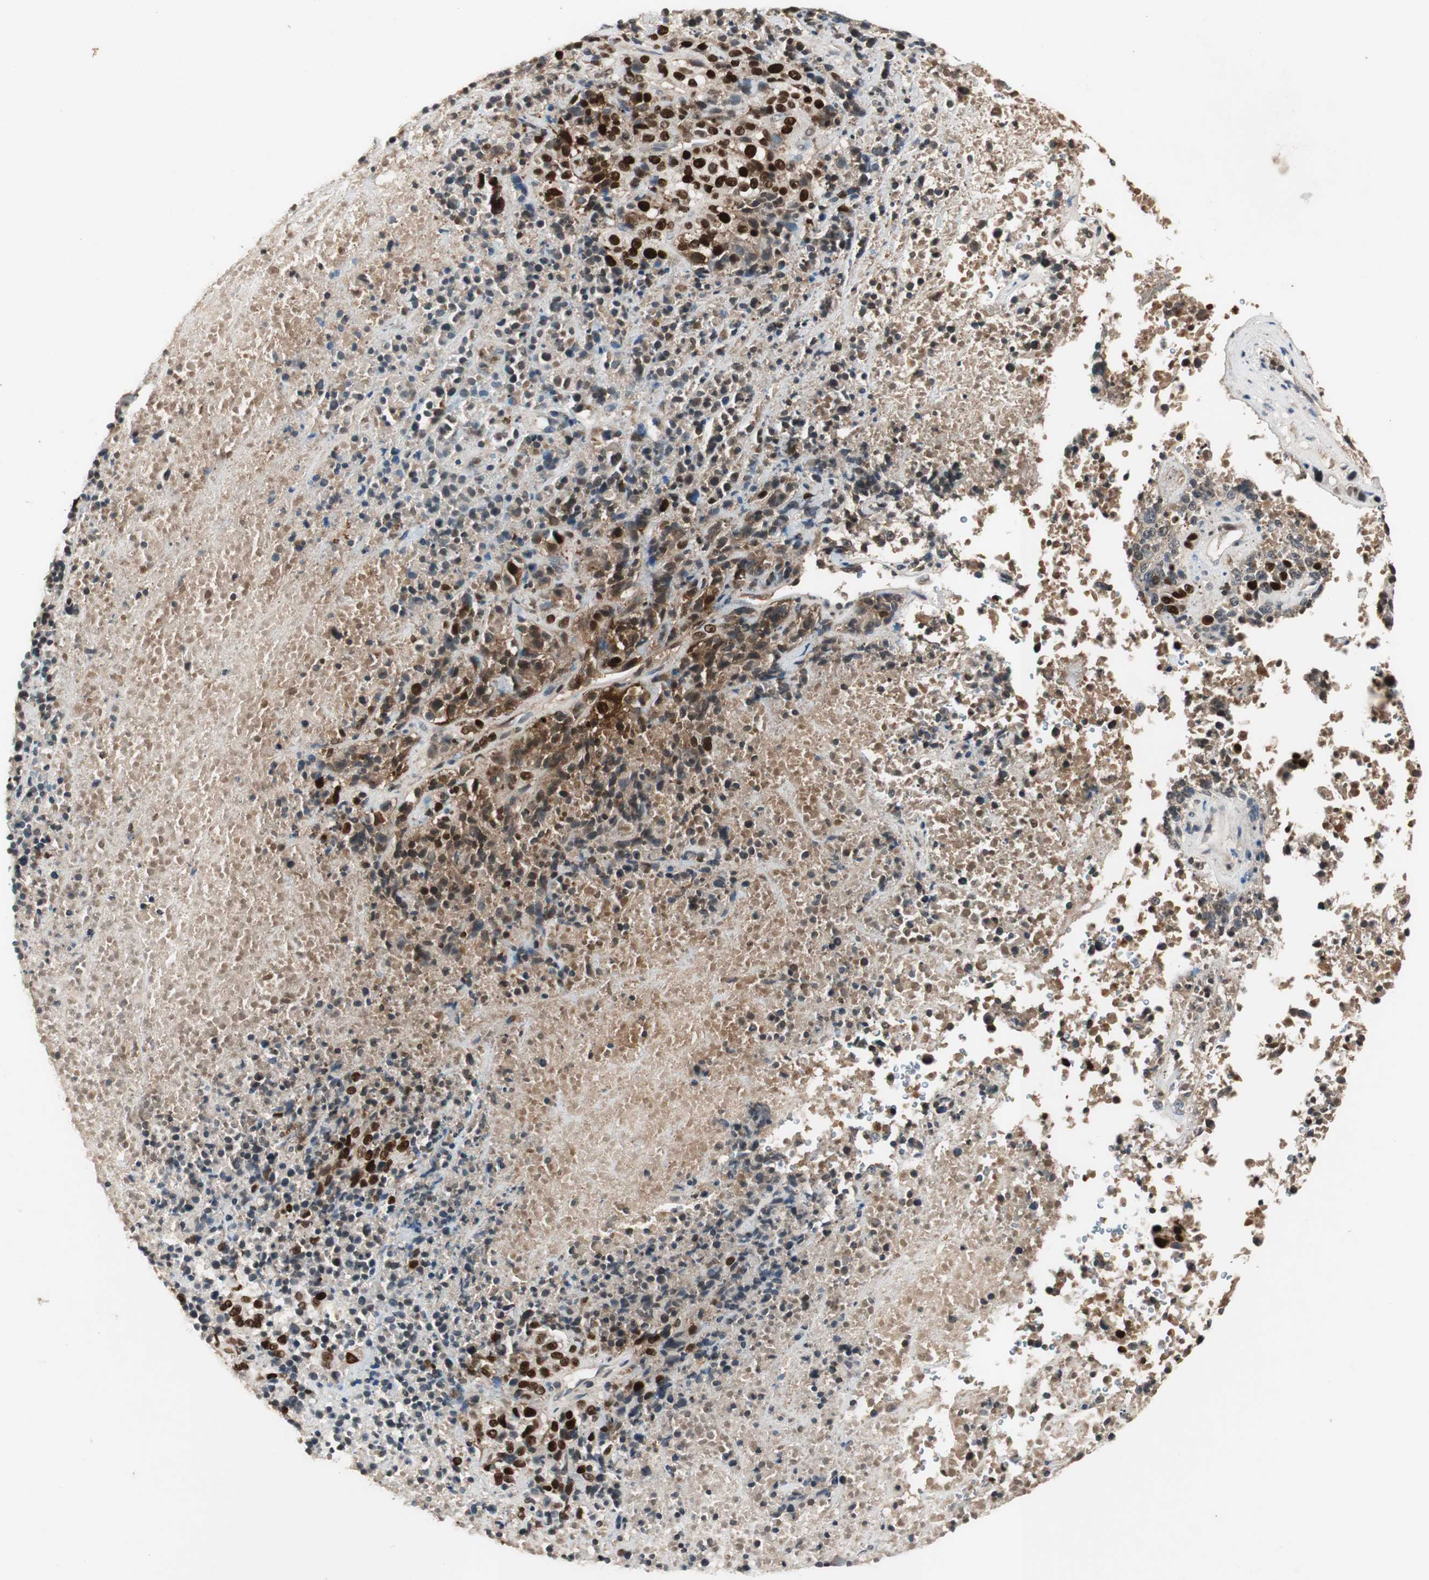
{"staining": {"intensity": "strong", "quantity": ">75%", "location": "nuclear"}, "tissue": "melanoma", "cell_type": "Tumor cells", "image_type": "cancer", "snomed": [{"axis": "morphology", "description": "Malignant melanoma, Metastatic site"}, {"axis": "topography", "description": "Cerebral cortex"}], "caption": "Malignant melanoma (metastatic site) tissue displays strong nuclear expression in approximately >75% of tumor cells, visualized by immunohistochemistry.", "gene": "FEN1", "patient": {"sex": "female", "age": 52}}